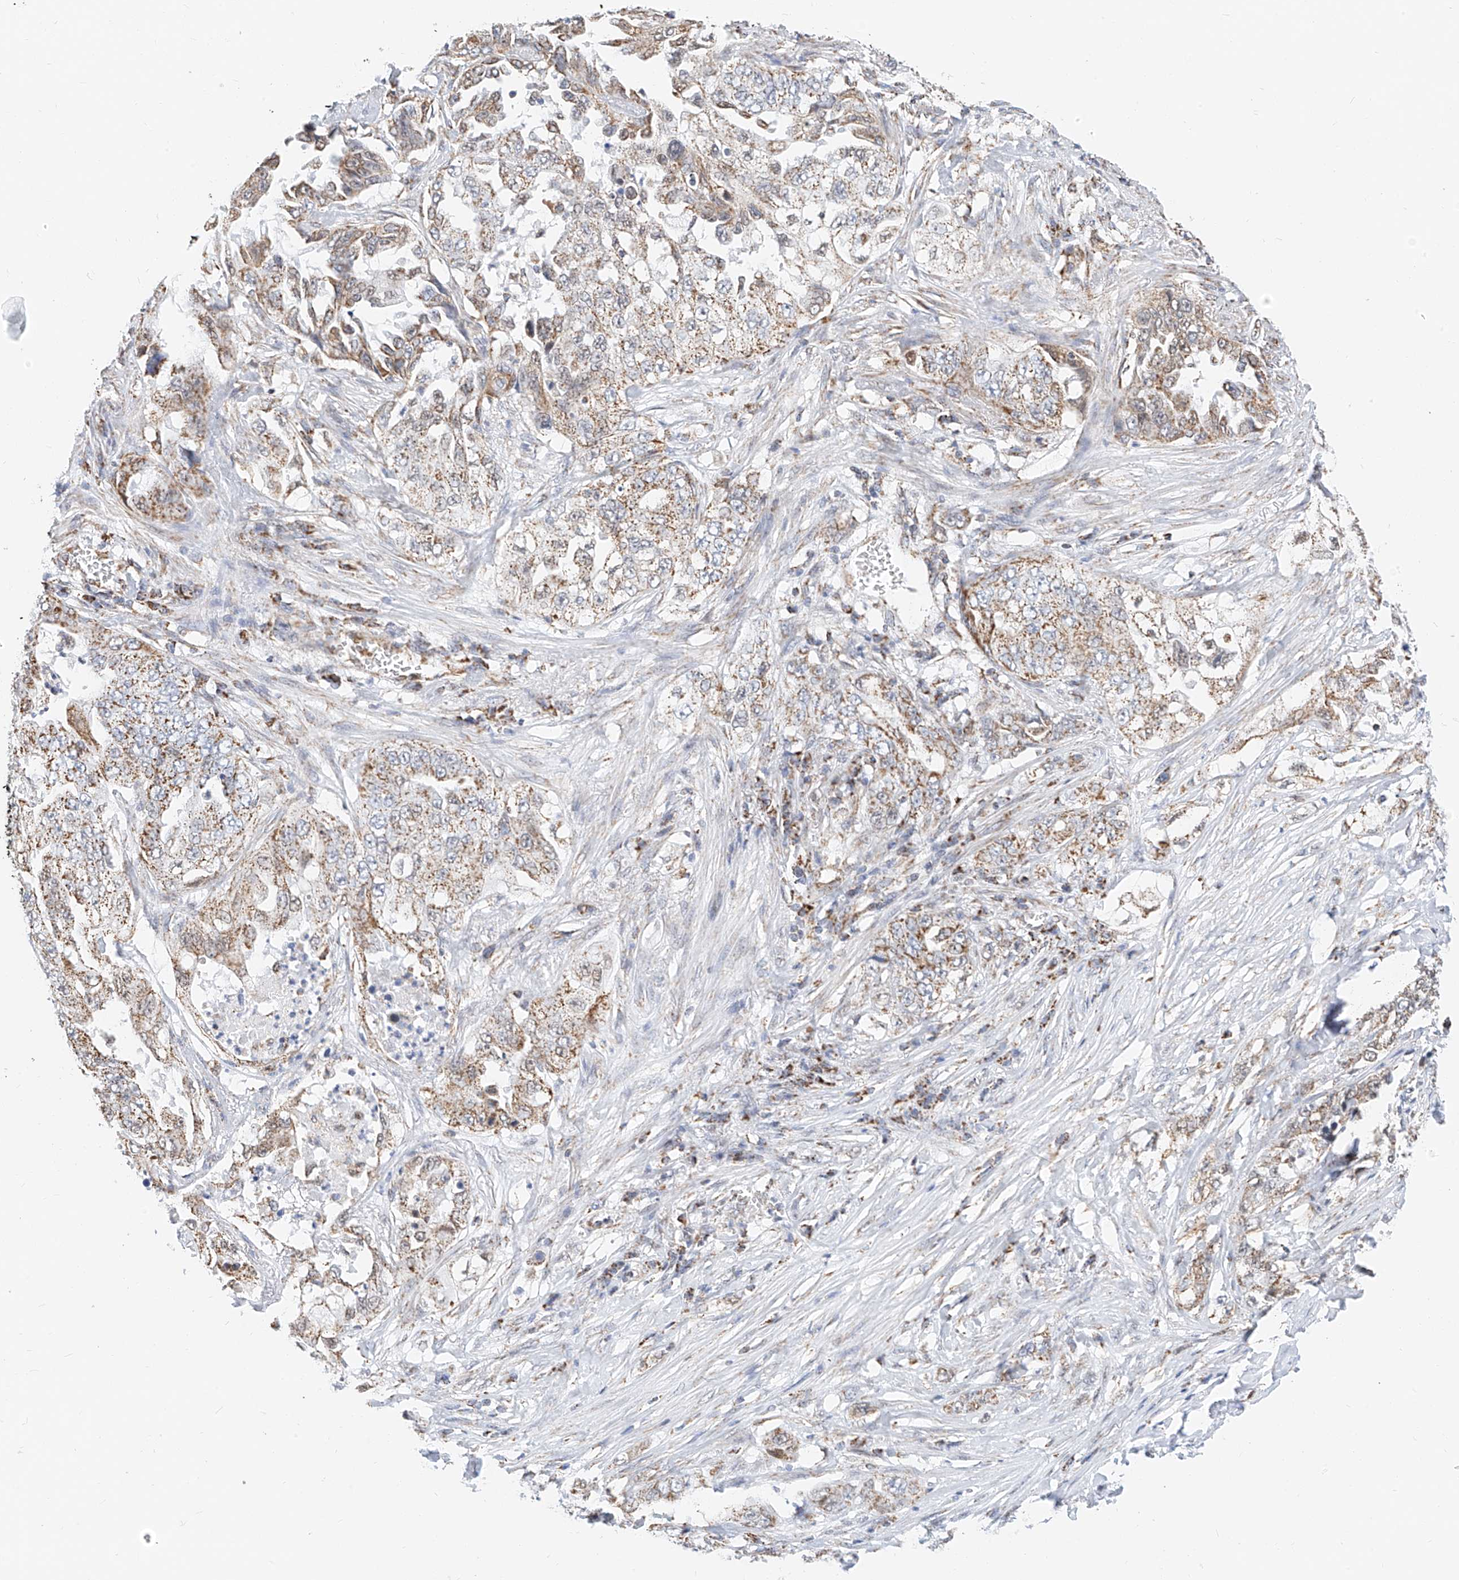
{"staining": {"intensity": "moderate", "quantity": ">75%", "location": "cytoplasmic/membranous"}, "tissue": "lung cancer", "cell_type": "Tumor cells", "image_type": "cancer", "snomed": [{"axis": "morphology", "description": "Adenocarcinoma, NOS"}, {"axis": "topography", "description": "Lung"}], "caption": "The micrograph exhibits a brown stain indicating the presence of a protein in the cytoplasmic/membranous of tumor cells in lung adenocarcinoma.", "gene": "NALCN", "patient": {"sex": "female", "age": 51}}